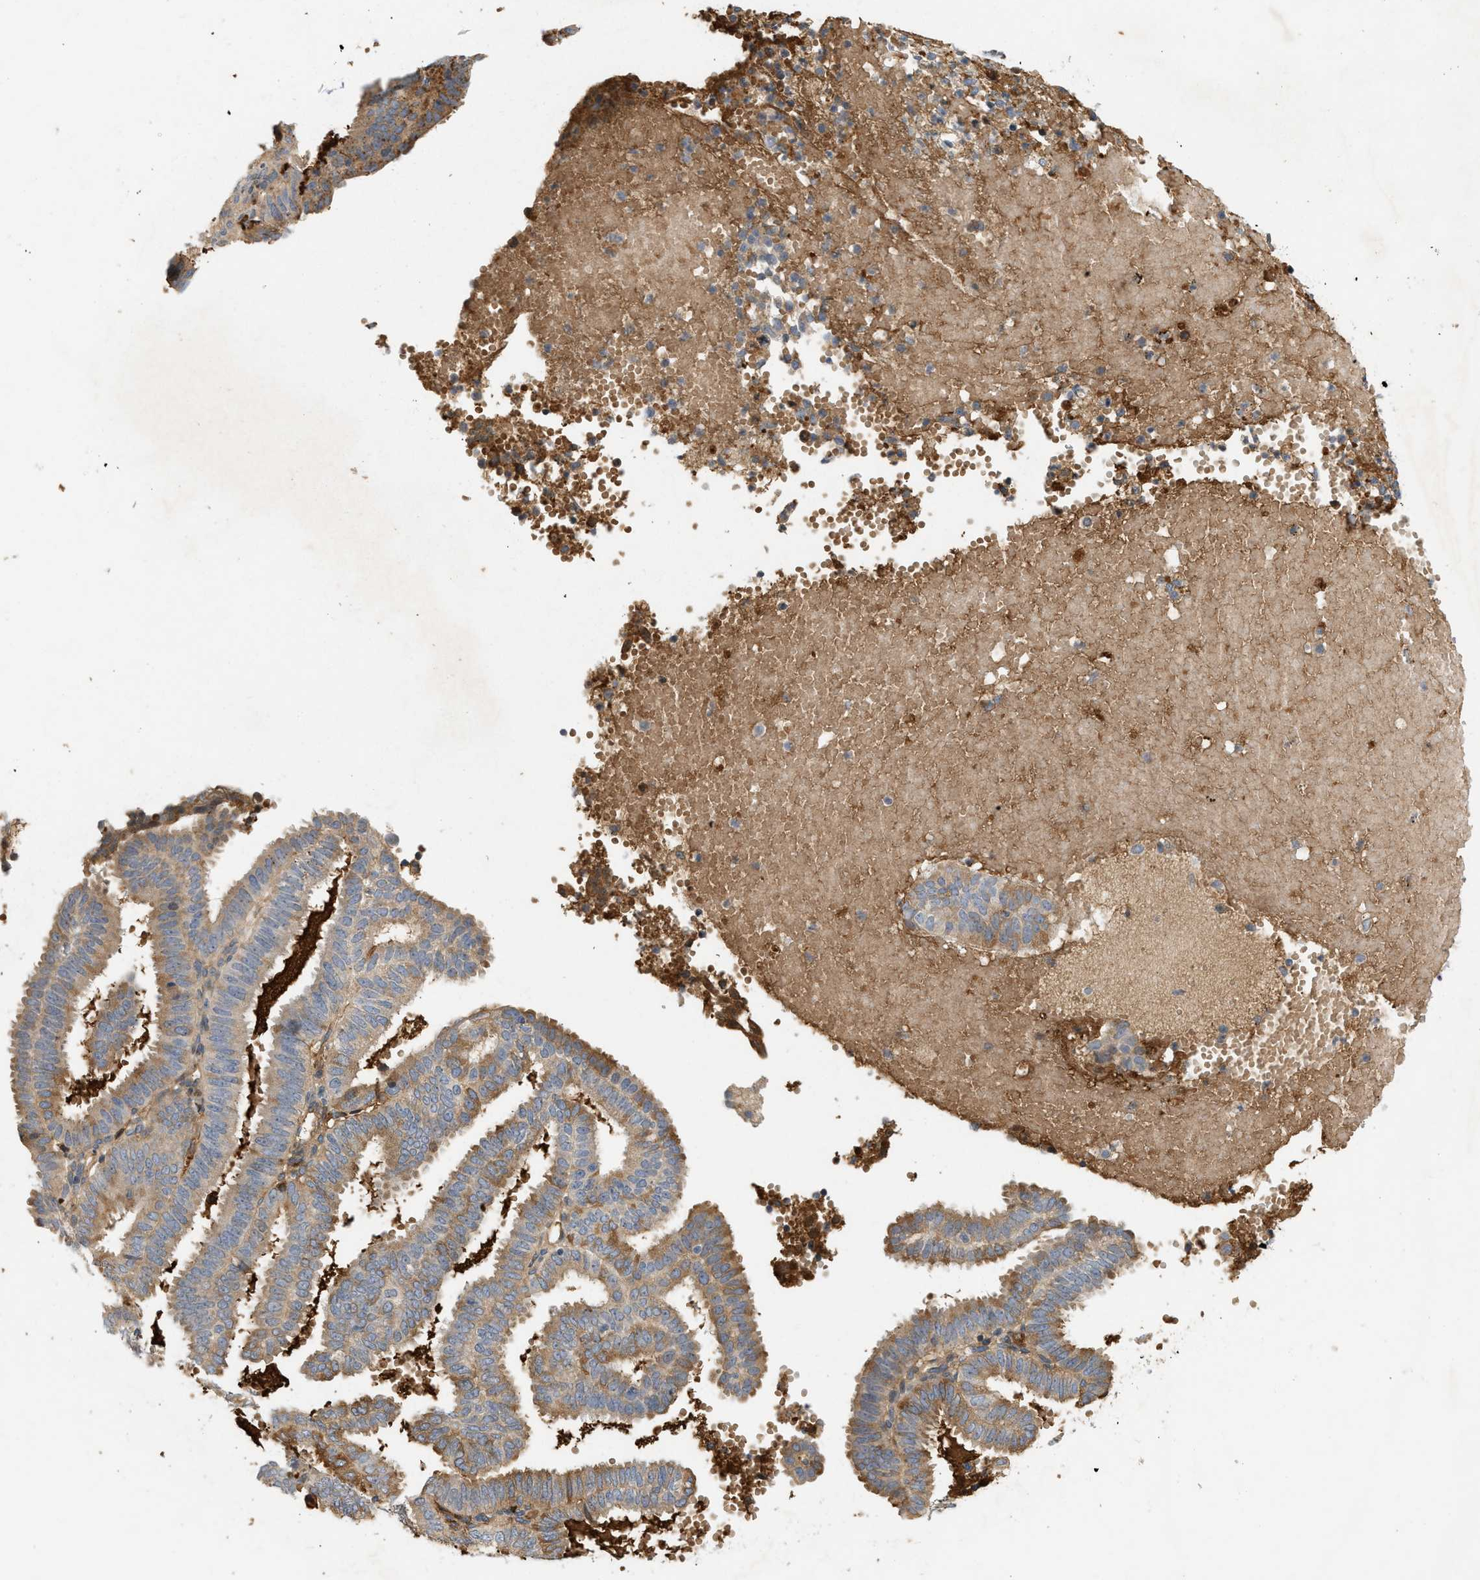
{"staining": {"intensity": "moderate", "quantity": ">75%", "location": "cytoplasmic/membranous"}, "tissue": "endometrial cancer", "cell_type": "Tumor cells", "image_type": "cancer", "snomed": [{"axis": "morphology", "description": "Adenocarcinoma, NOS"}, {"axis": "topography", "description": "Endometrium"}], "caption": "The histopathology image displays a brown stain indicating the presence of a protein in the cytoplasmic/membranous of tumor cells in endometrial cancer.", "gene": "F8", "patient": {"sex": "female", "age": 58}}